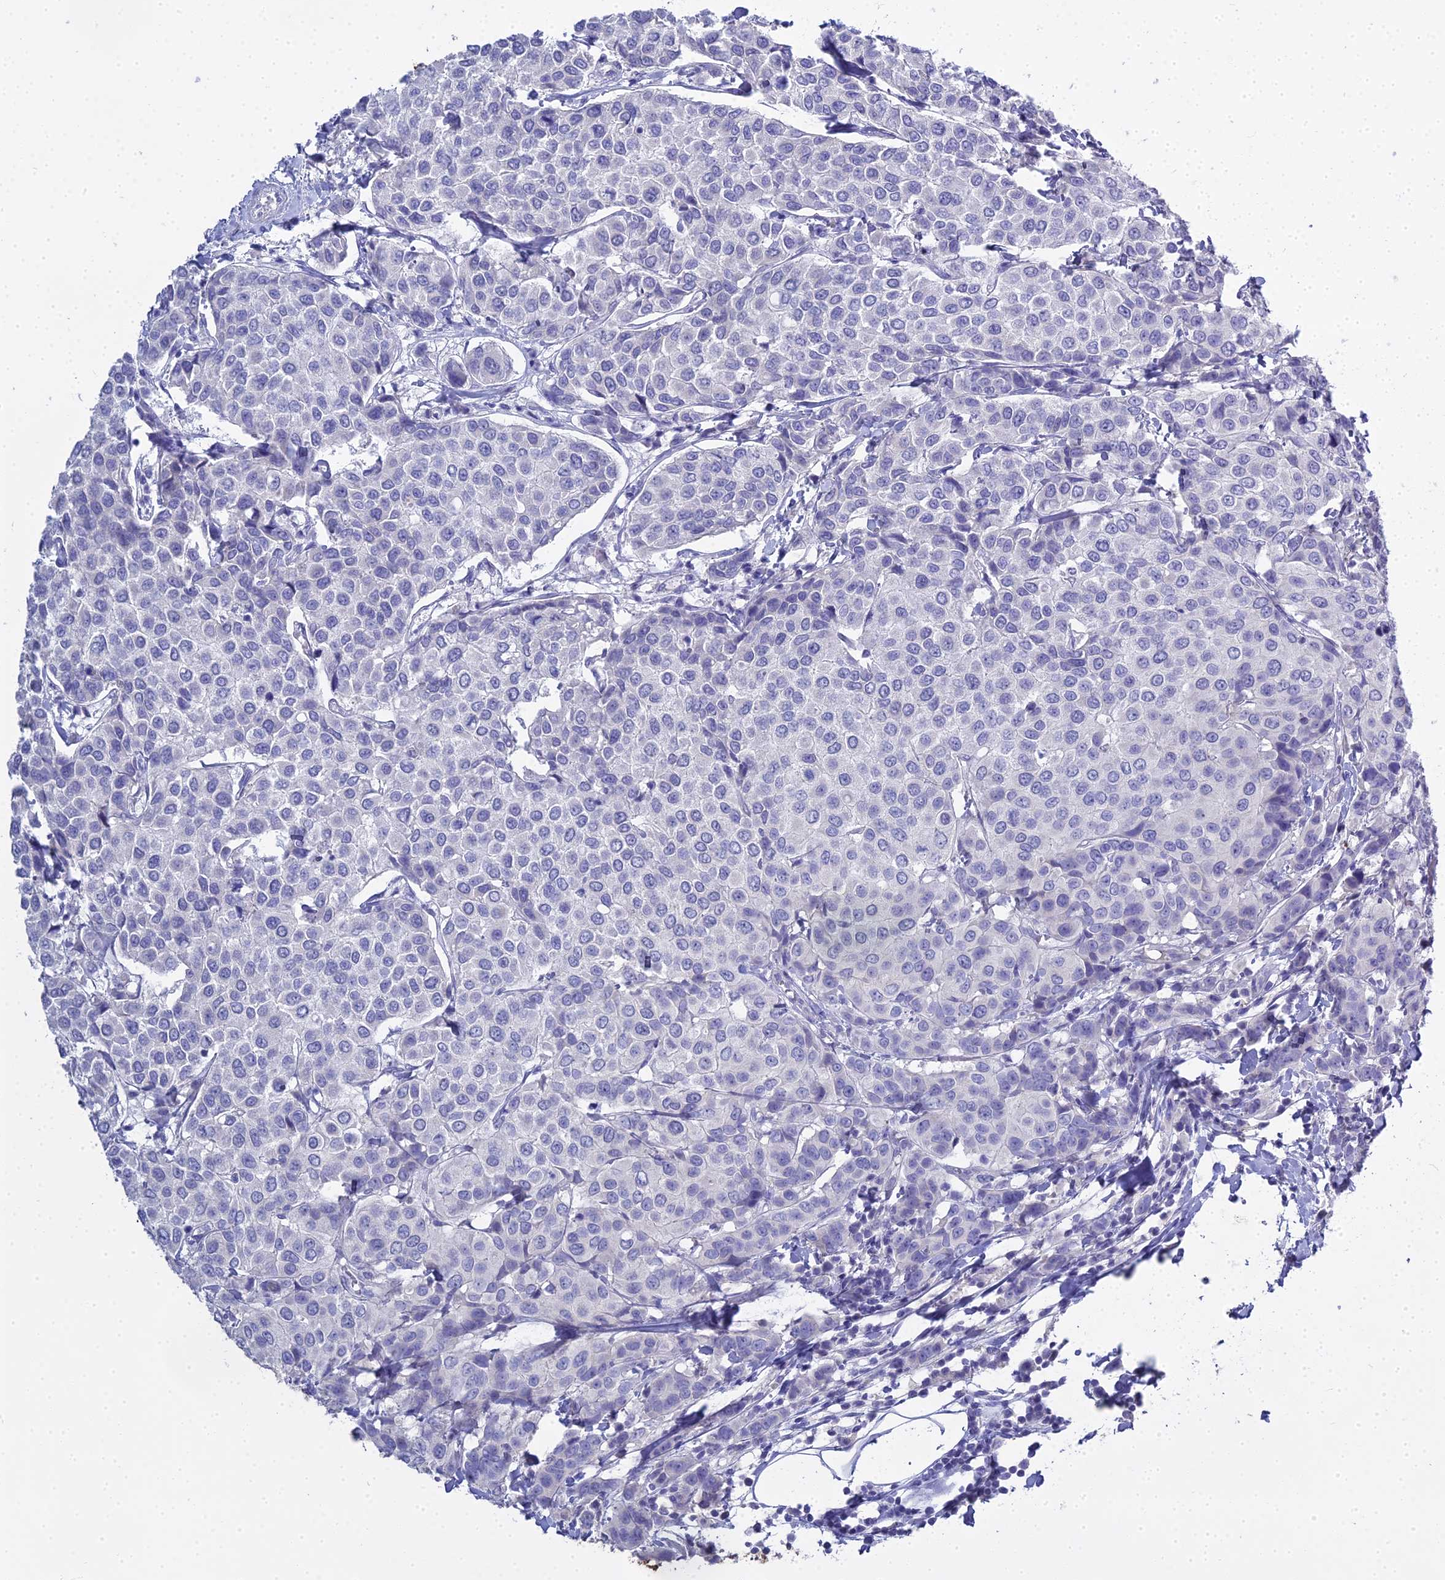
{"staining": {"intensity": "negative", "quantity": "none", "location": "none"}, "tissue": "breast cancer", "cell_type": "Tumor cells", "image_type": "cancer", "snomed": [{"axis": "morphology", "description": "Duct carcinoma"}, {"axis": "topography", "description": "Breast"}], "caption": "There is no significant expression in tumor cells of breast cancer (invasive ductal carcinoma). (DAB (3,3'-diaminobenzidine) immunohistochemistry with hematoxylin counter stain).", "gene": "S100A7", "patient": {"sex": "female", "age": 55}}